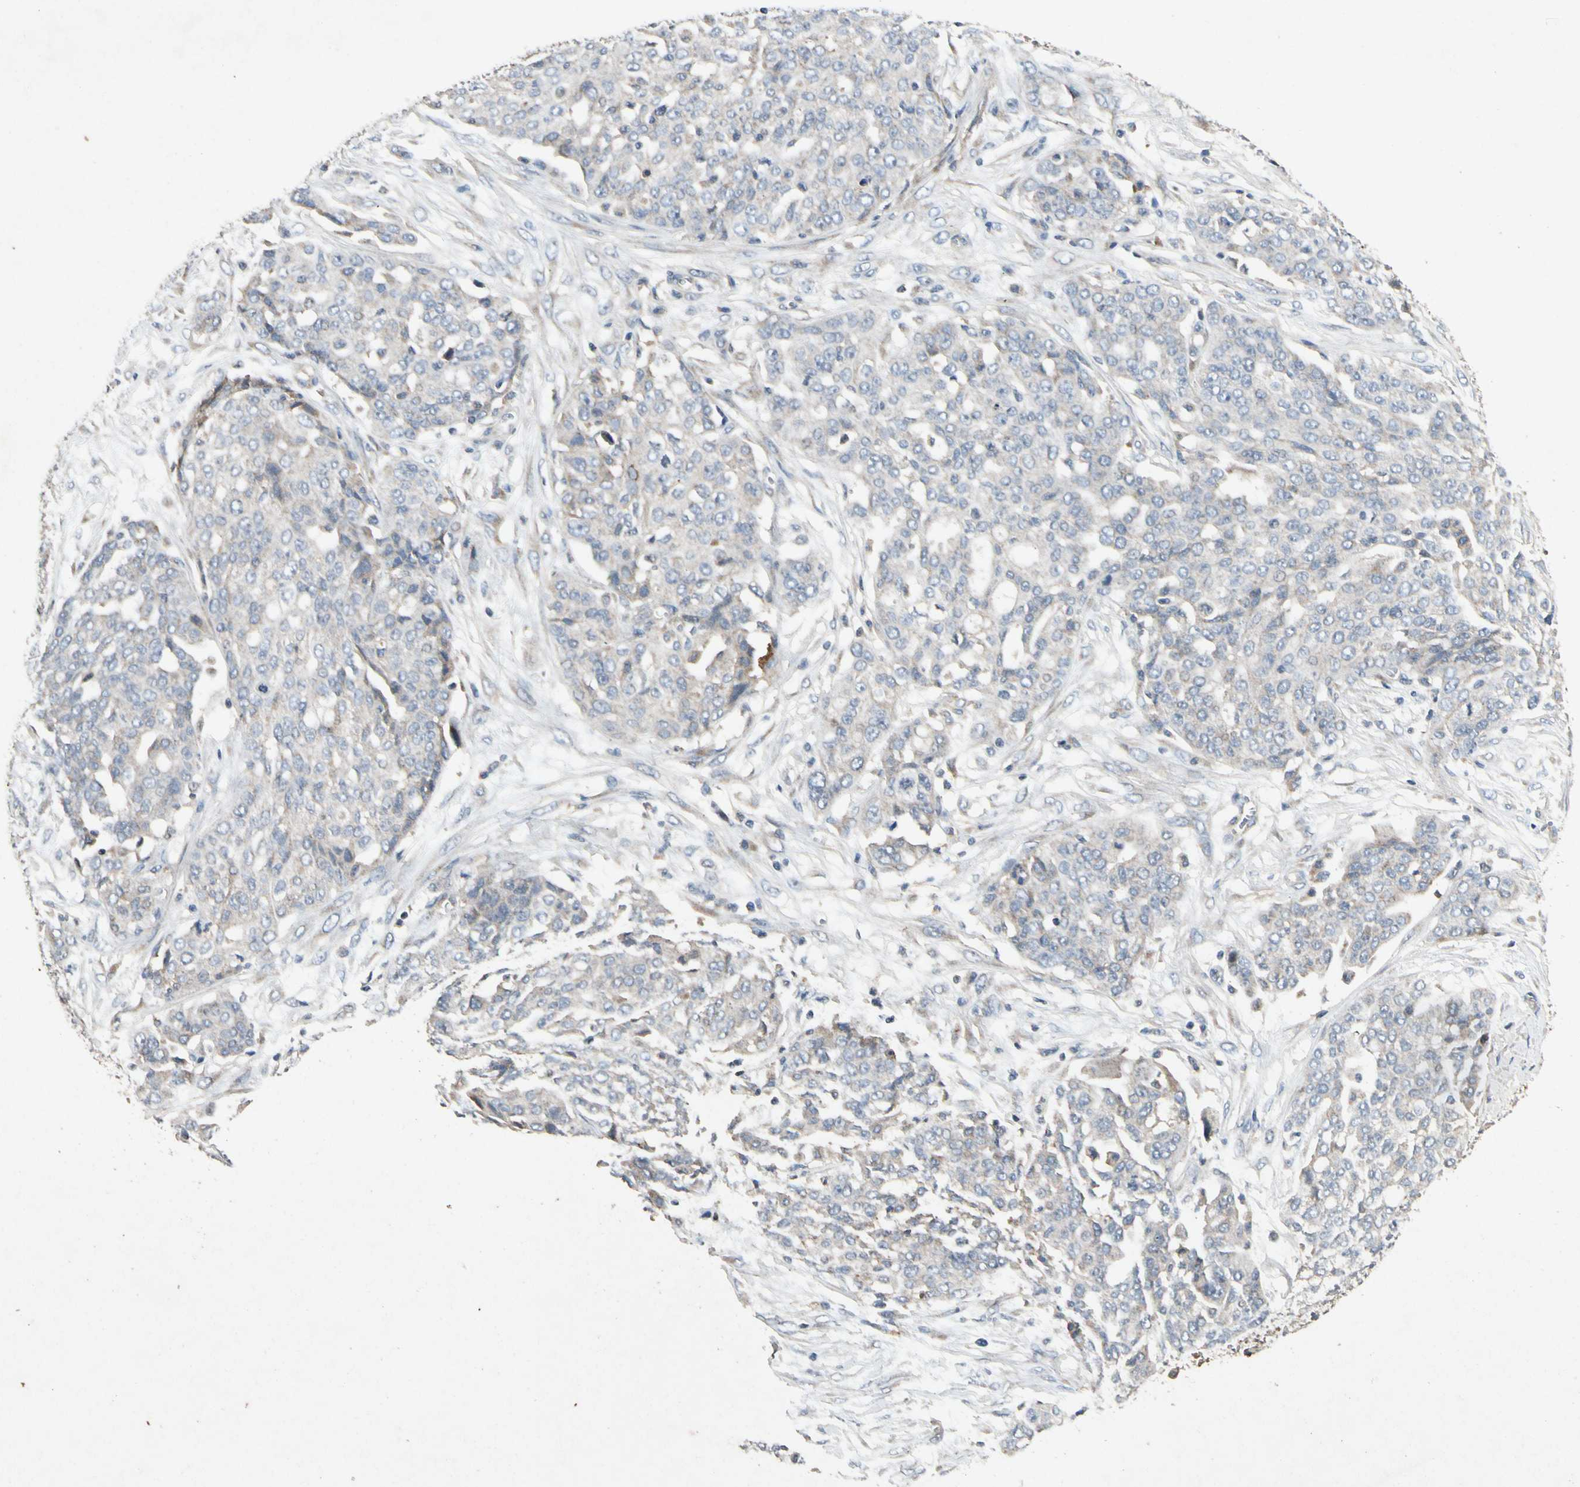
{"staining": {"intensity": "weak", "quantity": "<25%", "location": "cytoplasmic/membranous"}, "tissue": "ovarian cancer", "cell_type": "Tumor cells", "image_type": "cancer", "snomed": [{"axis": "morphology", "description": "Cystadenocarcinoma, serous, NOS"}, {"axis": "topography", "description": "Soft tissue"}, {"axis": "topography", "description": "Ovary"}], "caption": "This is an immunohistochemistry (IHC) histopathology image of human ovarian cancer. There is no expression in tumor cells.", "gene": "GPLD1", "patient": {"sex": "female", "age": 57}}